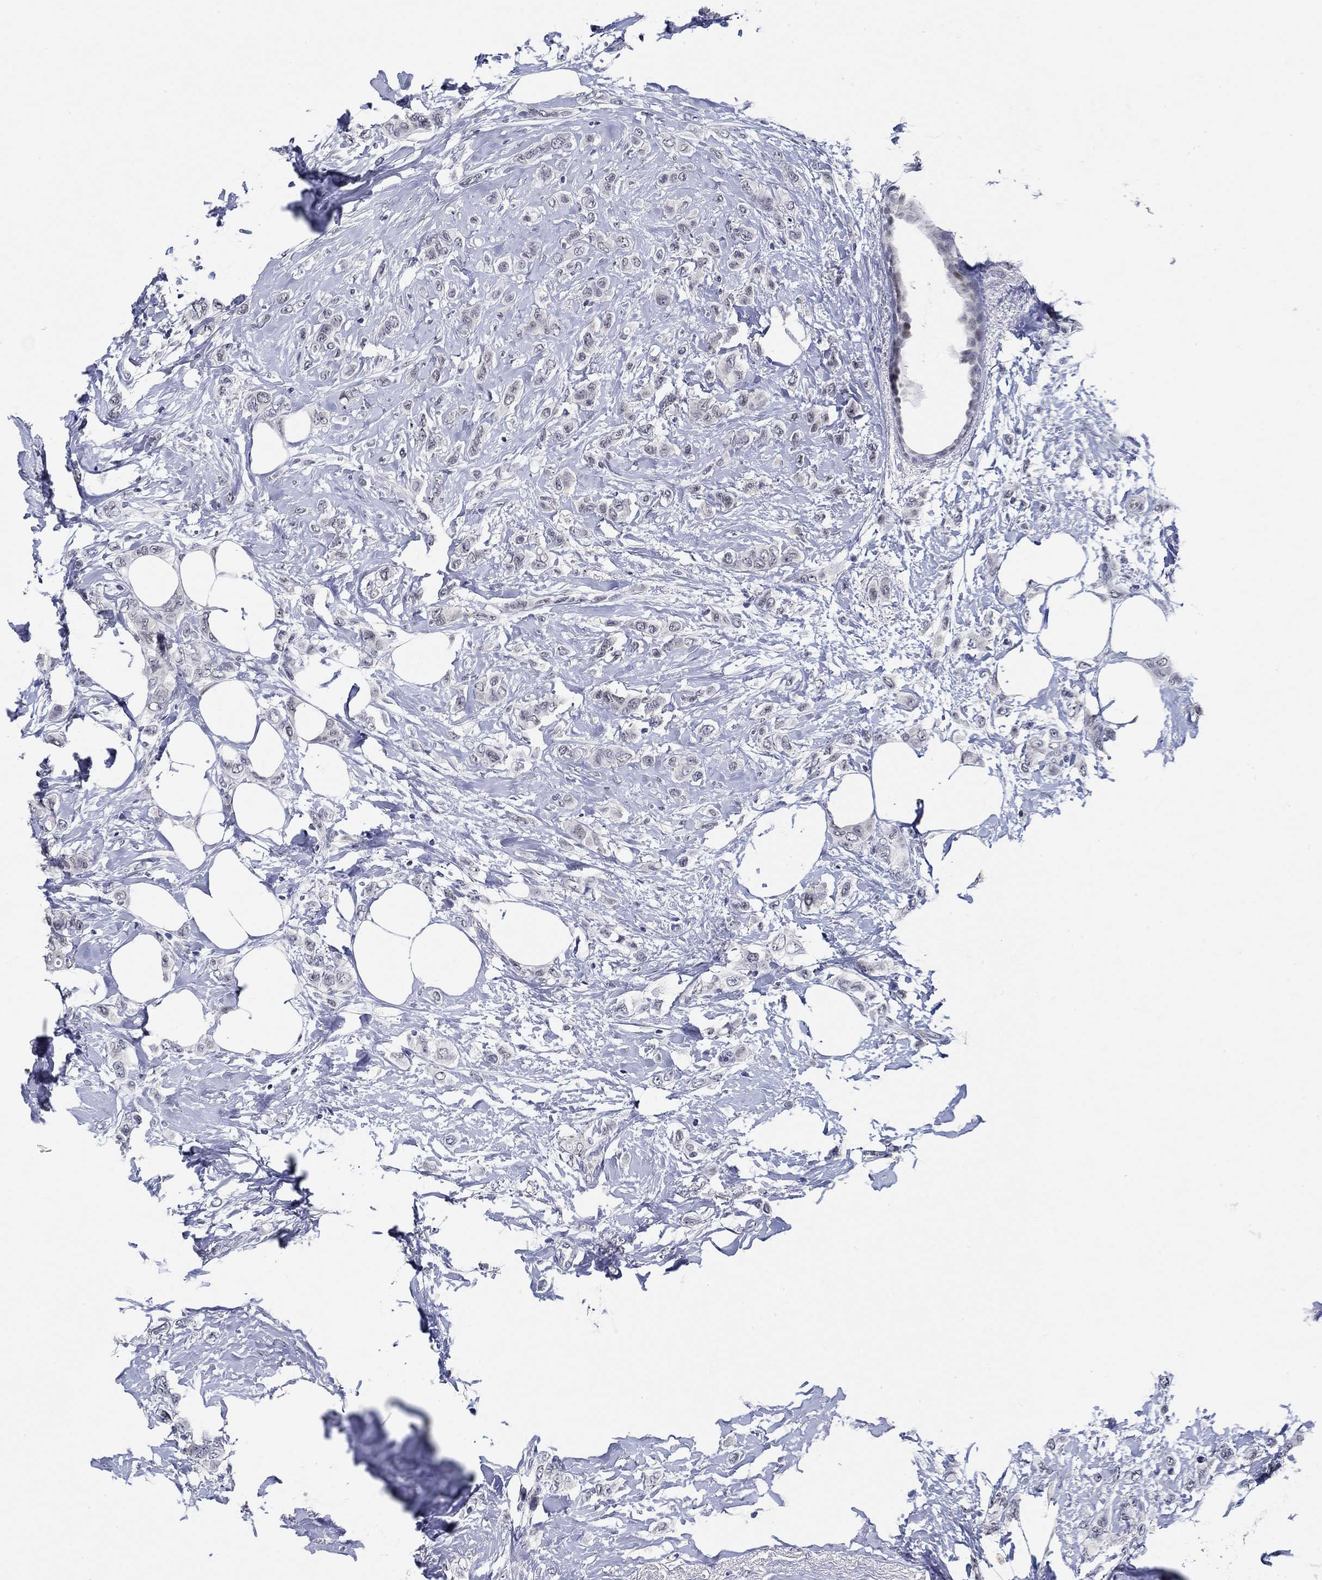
{"staining": {"intensity": "negative", "quantity": "none", "location": "none"}, "tissue": "breast cancer", "cell_type": "Tumor cells", "image_type": "cancer", "snomed": [{"axis": "morphology", "description": "Lobular carcinoma"}, {"axis": "topography", "description": "Breast"}], "caption": "This is an IHC histopathology image of human breast cancer. There is no positivity in tumor cells.", "gene": "SLC34A1", "patient": {"sex": "female", "age": 66}}